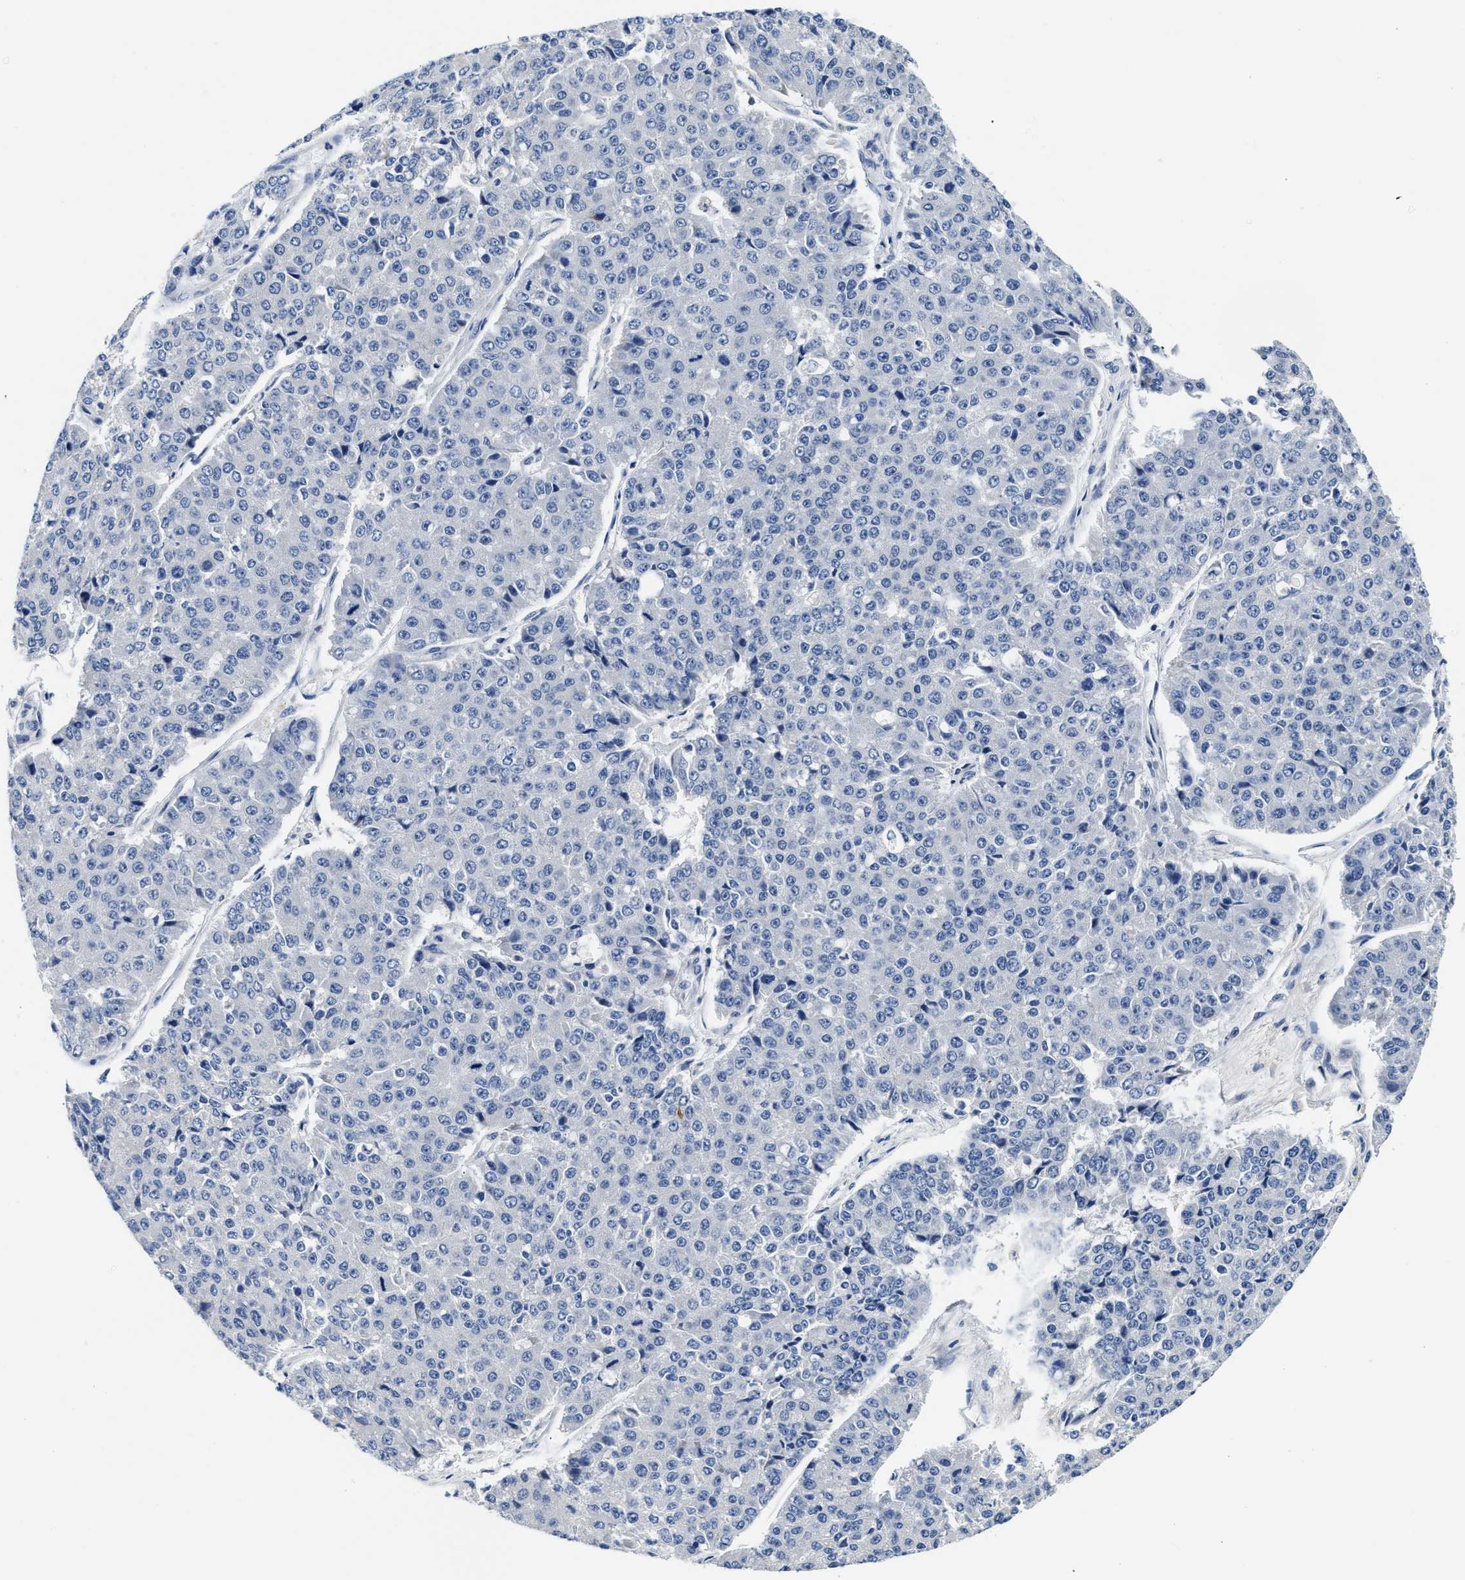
{"staining": {"intensity": "negative", "quantity": "none", "location": "none"}, "tissue": "pancreatic cancer", "cell_type": "Tumor cells", "image_type": "cancer", "snomed": [{"axis": "morphology", "description": "Adenocarcinoma, NOS"}, {"axis": "topography", "description": "Pancreas"}], "caption": "Micrograph shows no significant protein staining in tumor cells of pancreatic cancer.", "gene": "FAM185A", "patient": {"sex": "male", "age": 50}}